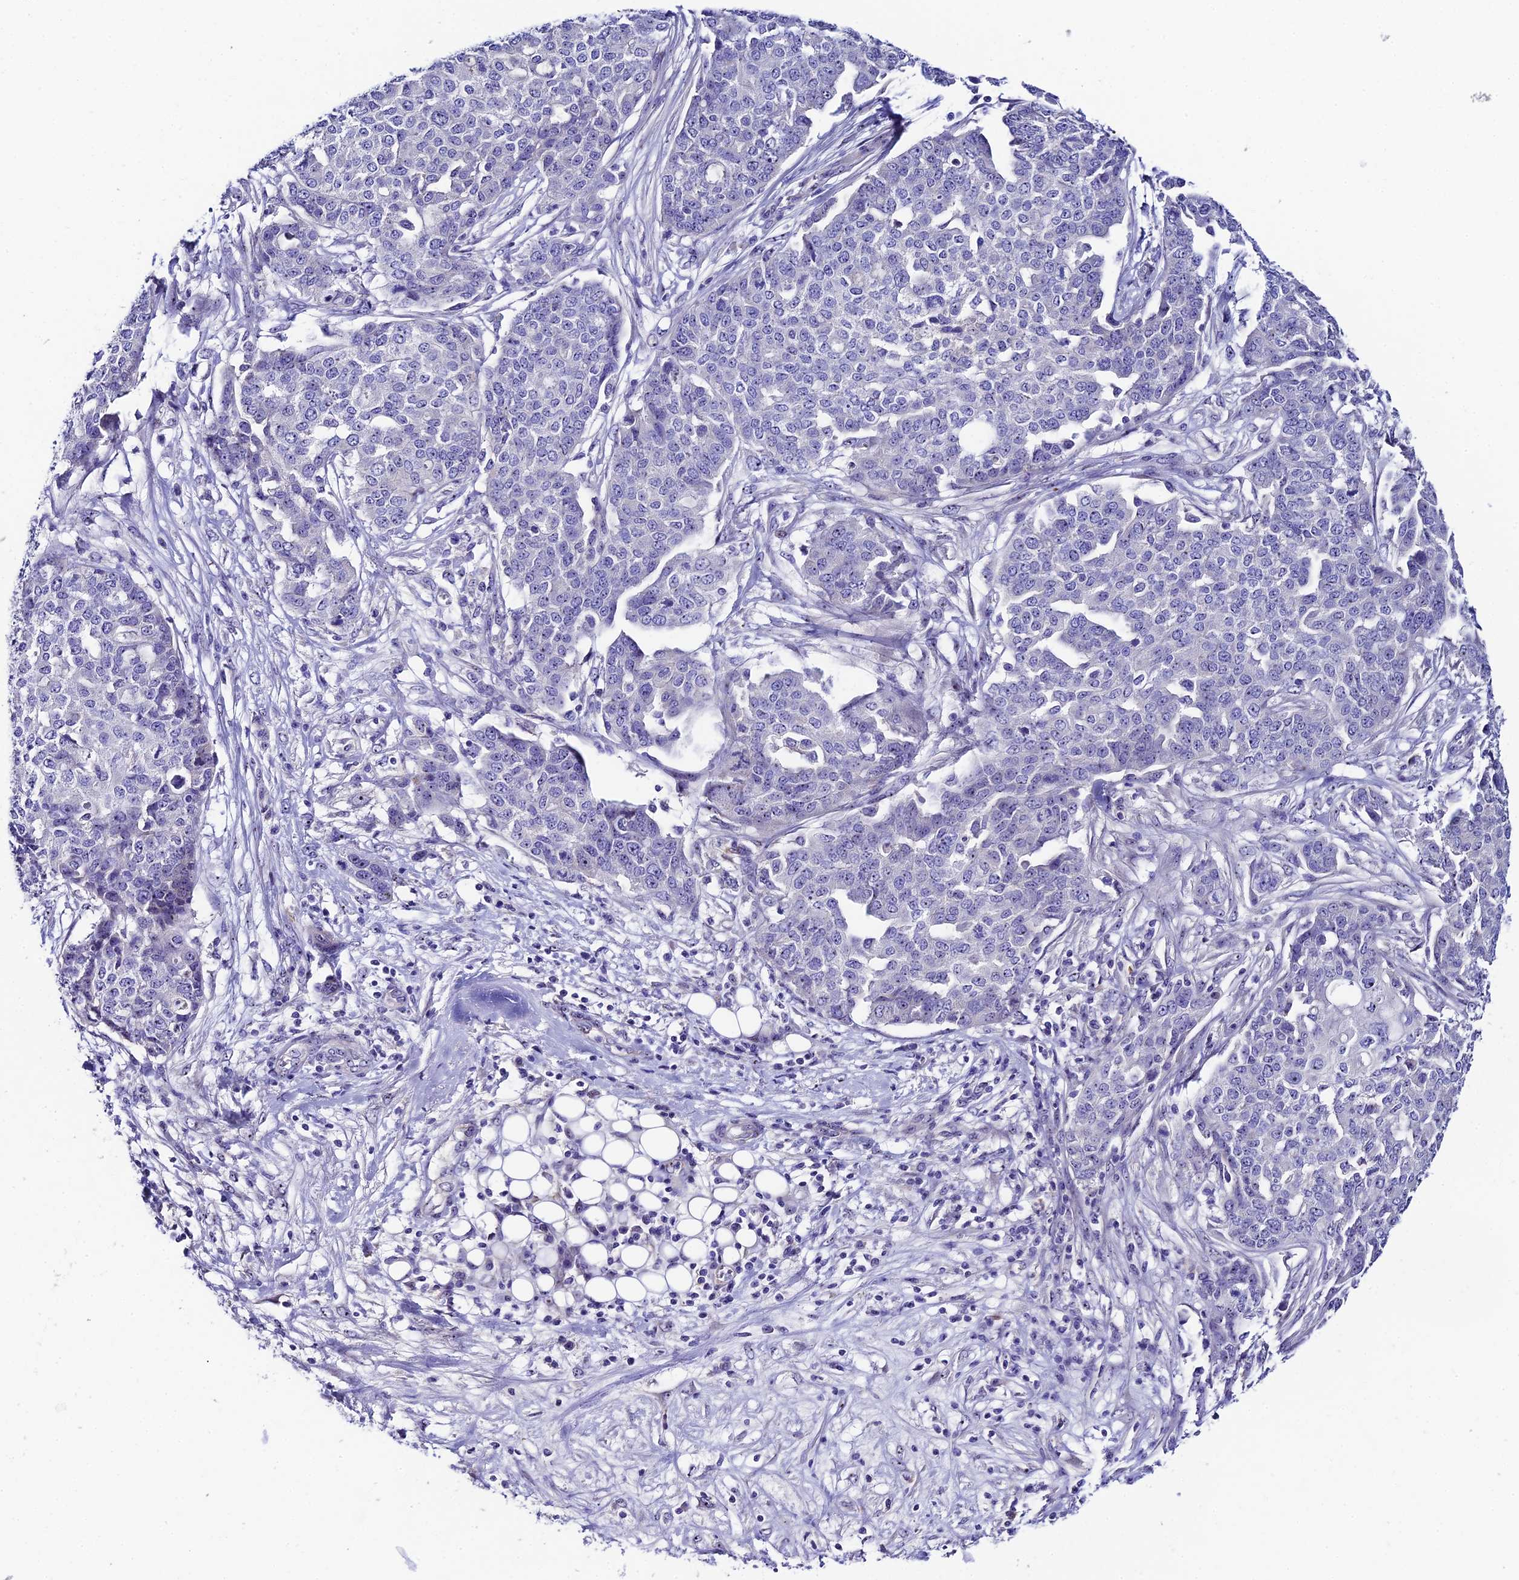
{"staining": {"intensity": "negative", "quantity": "none", "location": "none"}, "tissue": "ovarian cancer", "cell_type": "Tumor cells", "image_type": "cancer", "snomed": [{"axis": "morphology", "description": "Cystadenocarcinoma, serous, NOS"}, {"axis": "topography", "description": "Soft tissue"}, {"axis": "topography", "description": "Ovary"}], "caption": "Immunohistochemical staining of human ovarian cancer (serous cystadenocarcinoma) exhibits no significant staining in tumor cells.", "gene": "DUSP29", "patient": {"sex": "female", "age": 57}}